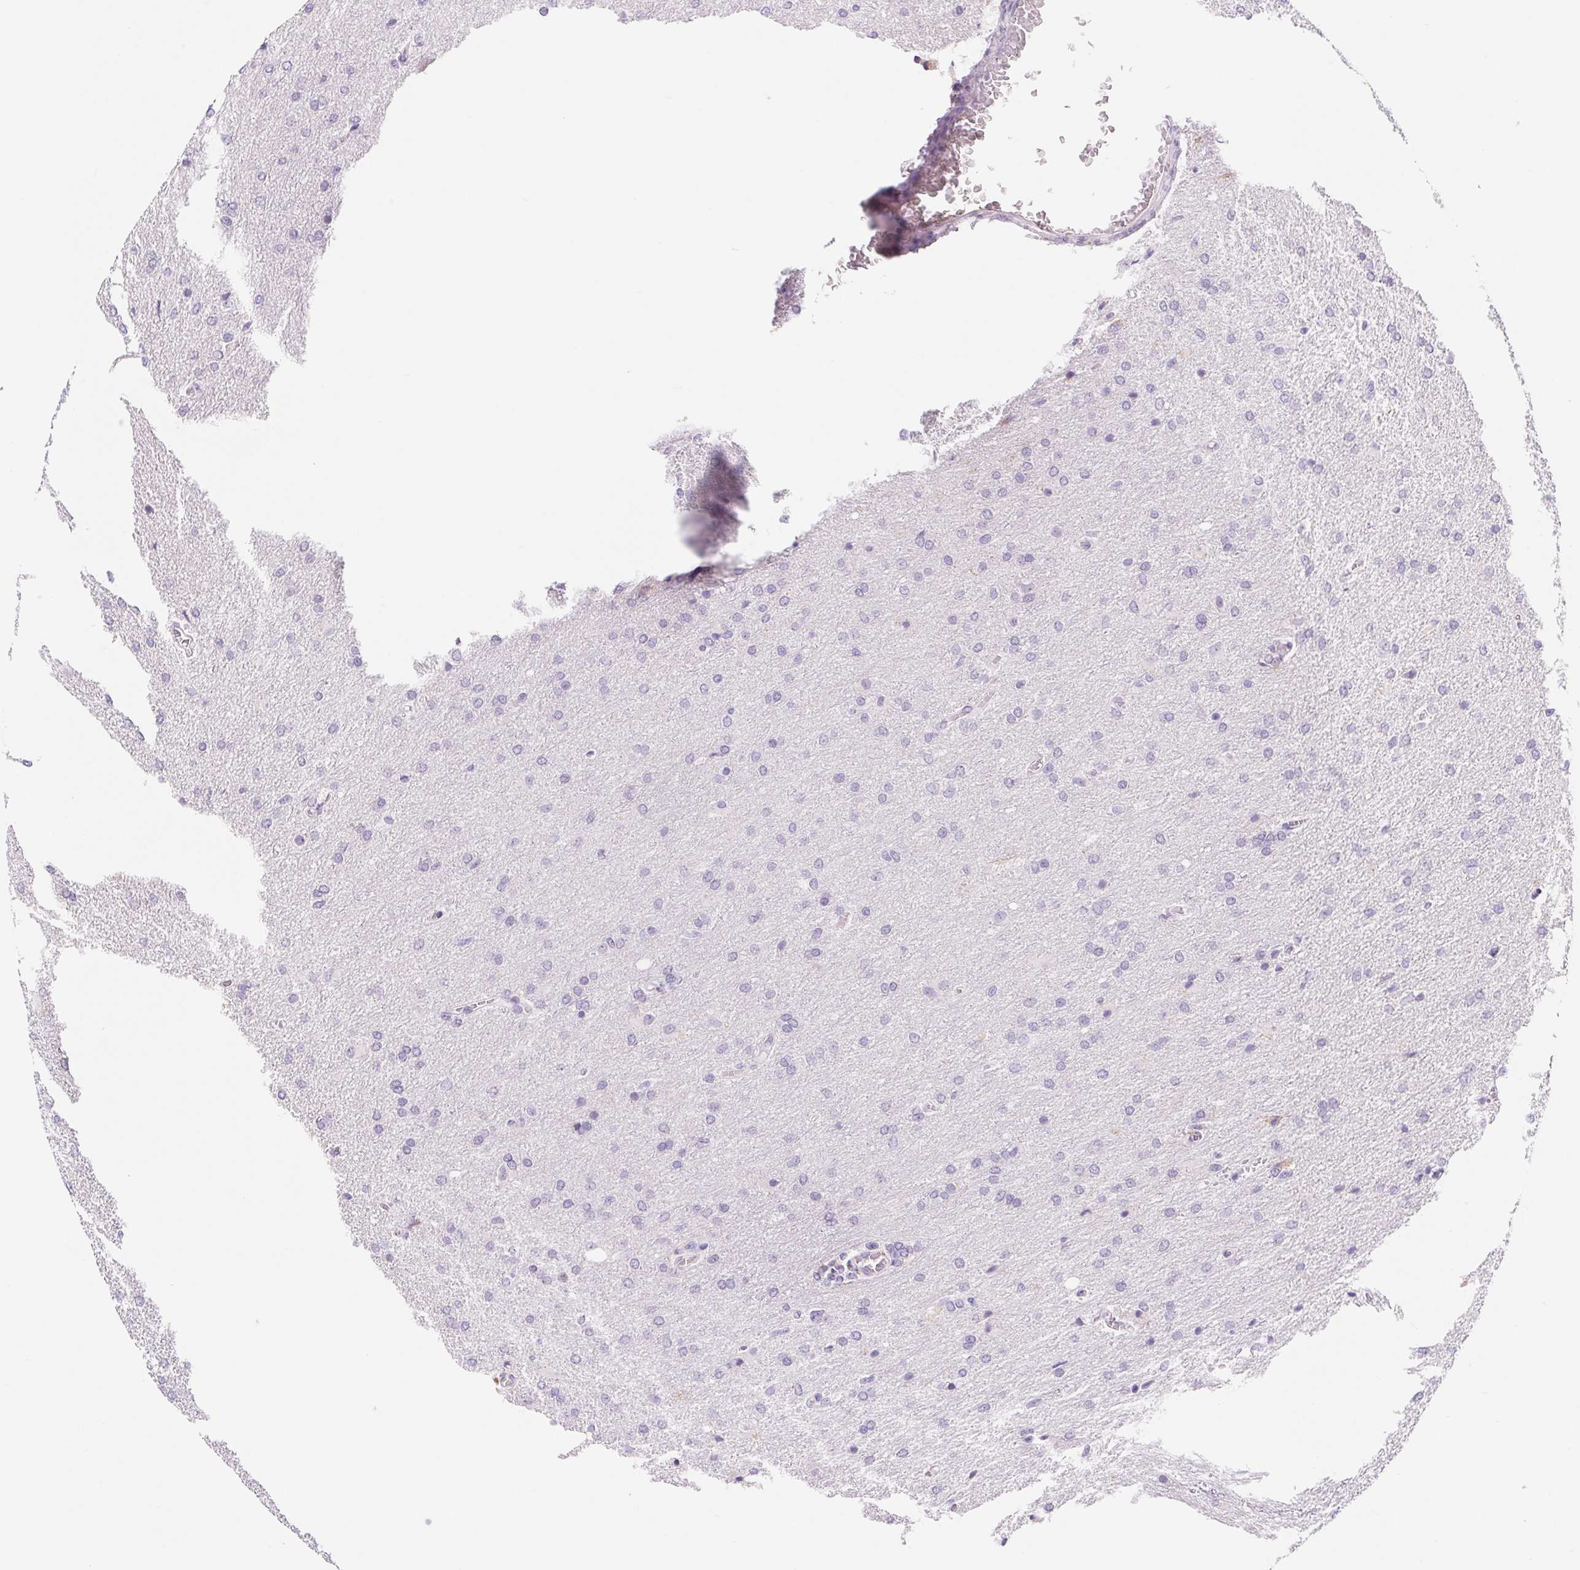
{"staining": {"intensity": "negative", "quantity": "none", "location": "none"}, "tissue": "glioma", "cell_type": "Tumor cells", "image_type": "cancer", "snomed": [{"axis": "morphology", "description": "Glioma, malignant, High grade"}, {"axis": "topography", "description": "Brain"}], "caption": "Immunohistochemical staining of human malignant high-grade glioma displays no significant staining in tumor cells. (Brightfield microscopy of DAB immunohistochemistry at high magnification).", "gene": "ASGR2", "patient": {"sex": "male", "age": 68}}